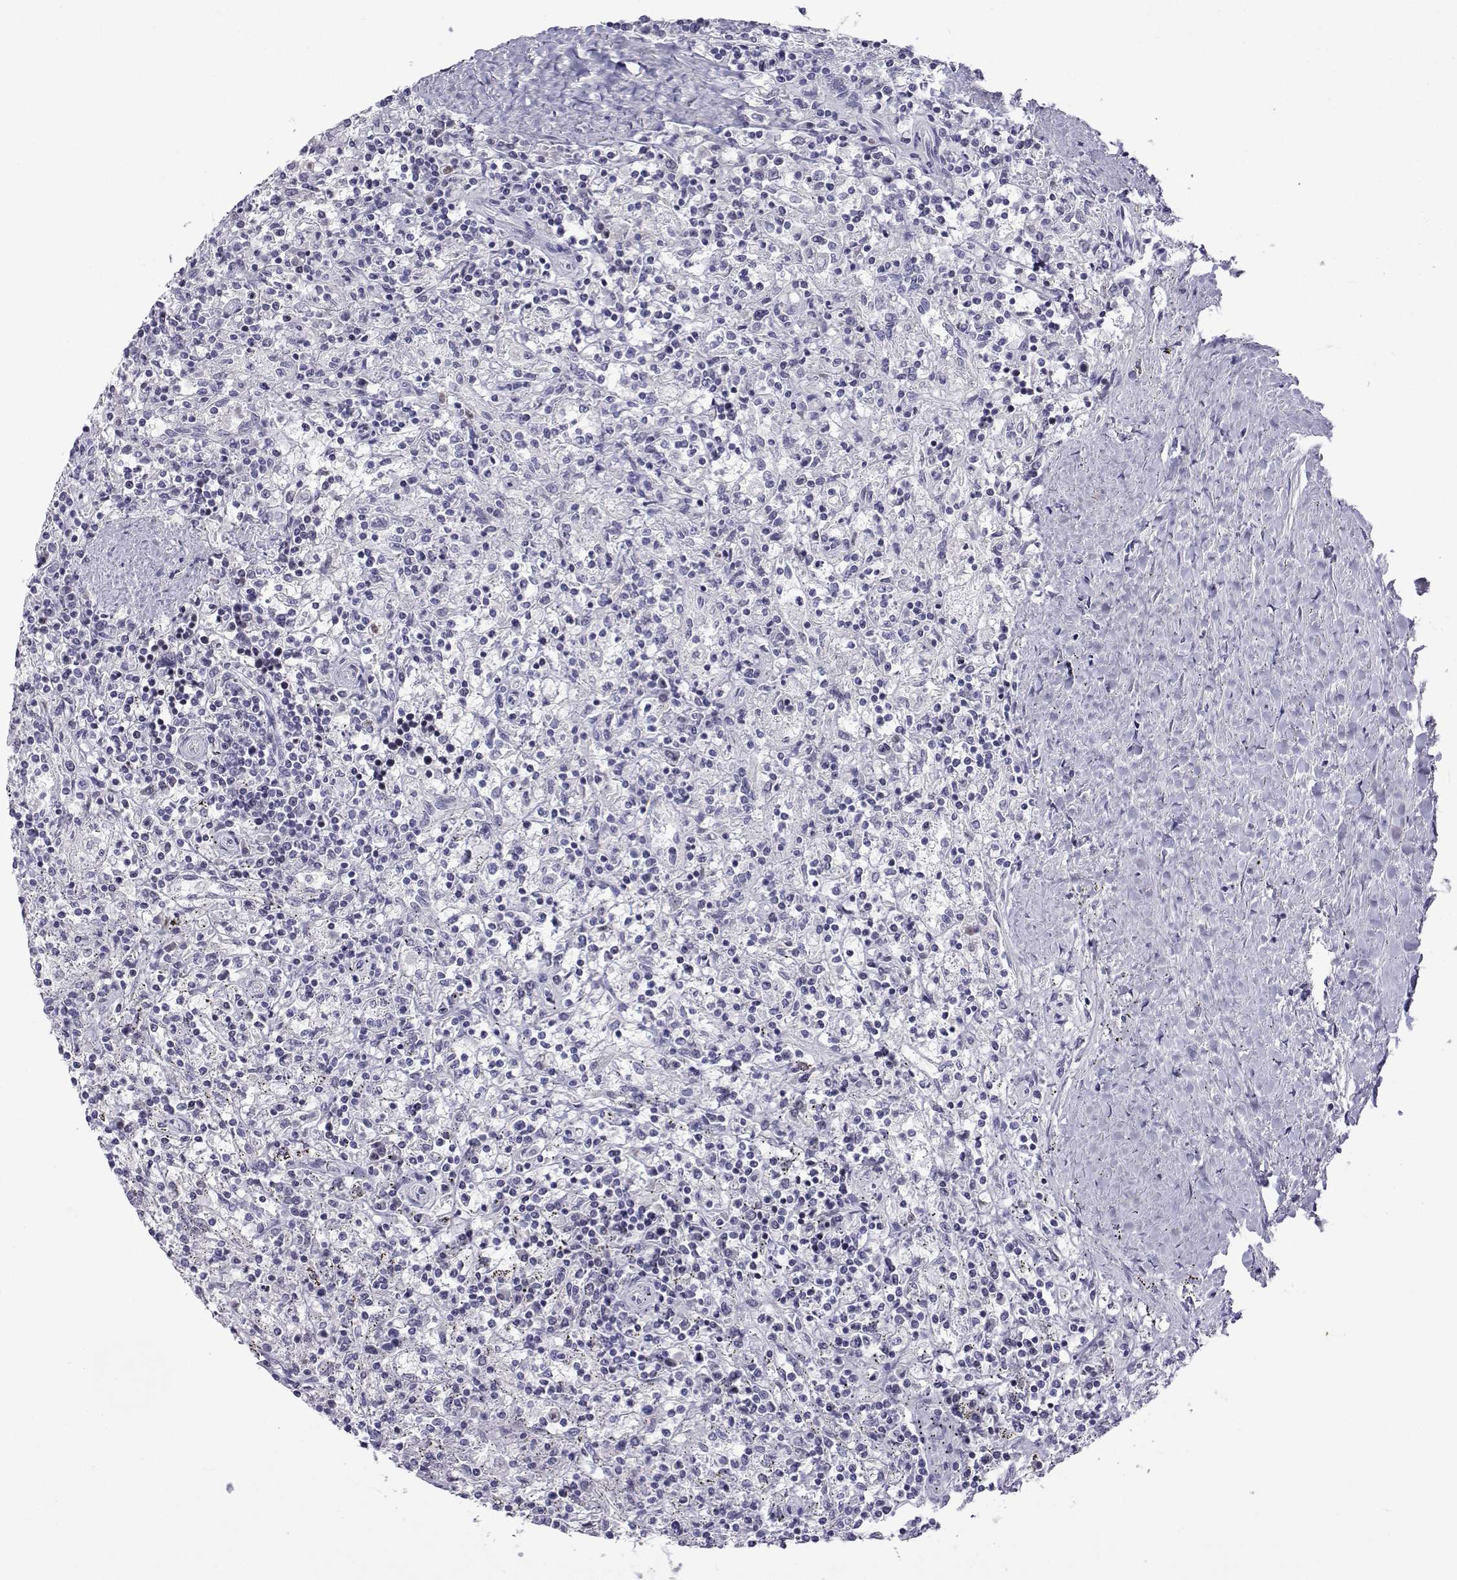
{"staining": {"intensity": "negative", "quantity": "none", "location": "none"}, "tissue": "lymphoma", "cell_type": "Tumor cells", "image_type": "cancer", "snomed": [{"axis": "morphology", "description": "Malignant lymphoma, non-Hodgkin's type, Low grade"}, {"axis": "topography", "description": "Spleen"}], "caption": "The histopathology image shows no significant expression in tumor cells of lymphoma.", "gene": "ACTL7A", "patient": {"sex": "male", "age": 62}}